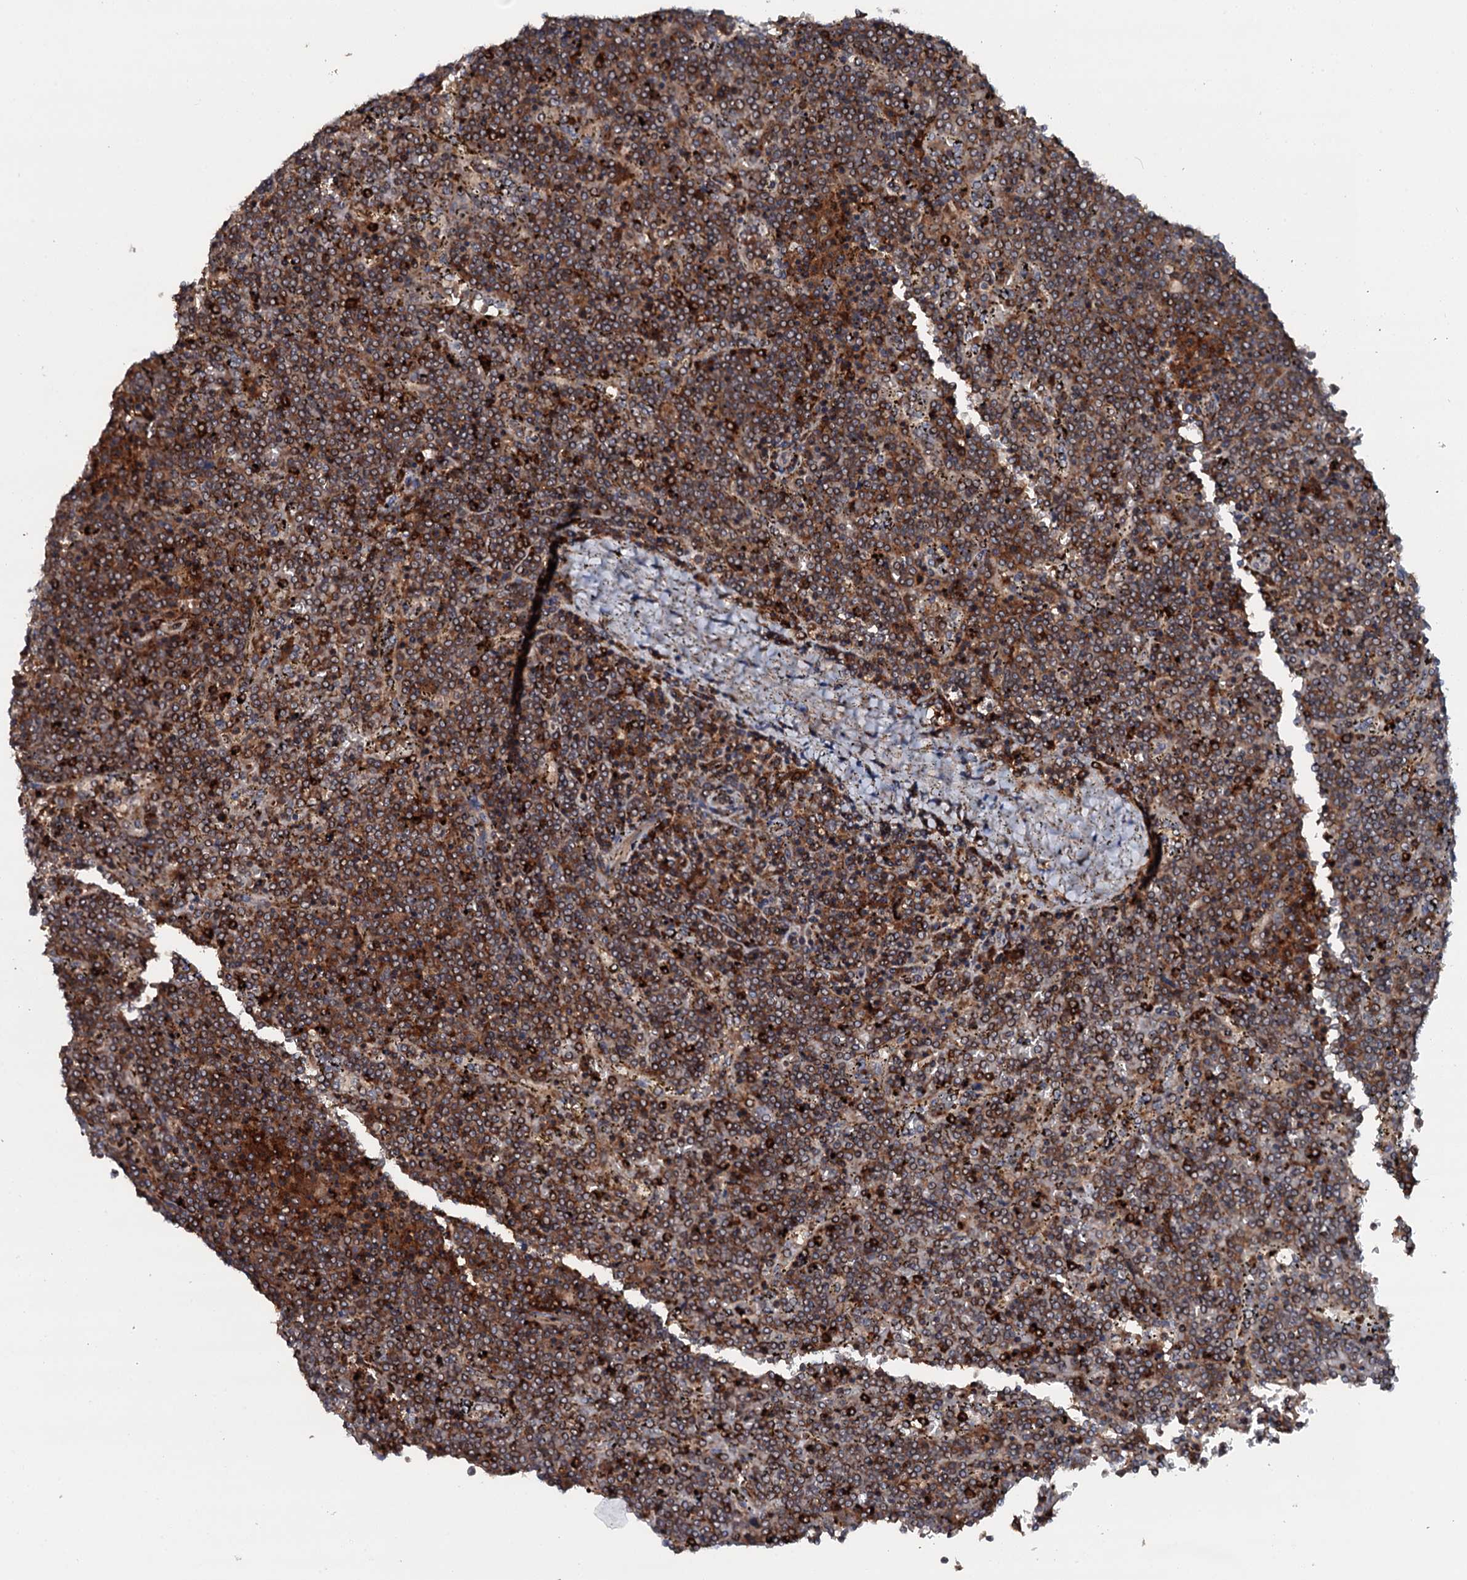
{"staining": {"intensity": "moderate", "quantity": ">75%", "location": "cytoplasmic/membranous"}, "tissue": "lymphoma", "cell_type": "Tumor cells", "image_type": "cancer", "snomed": [{"axis": "morphology", "description": "Malignant lymphoma, non-Hodgkin's type, Low grade"}, {"axis": "topography", "description": "Spleen"}], "caption": "The image reveals immunohistochemical staining of low-grade malignant lymphoma, non-Hodgkin's type. There is moderate cytoplasmic/membranous positivity is seen in approximately >75% of tumor cells. The staining is performed using DAB (3,3'-diaminobenzidine) brown chromogen to label protein expression. The nuclei are counter-stained blue using hematoxylin.", "gene": "VAMP8", "patient": {"sex": "female", "age": 19}}